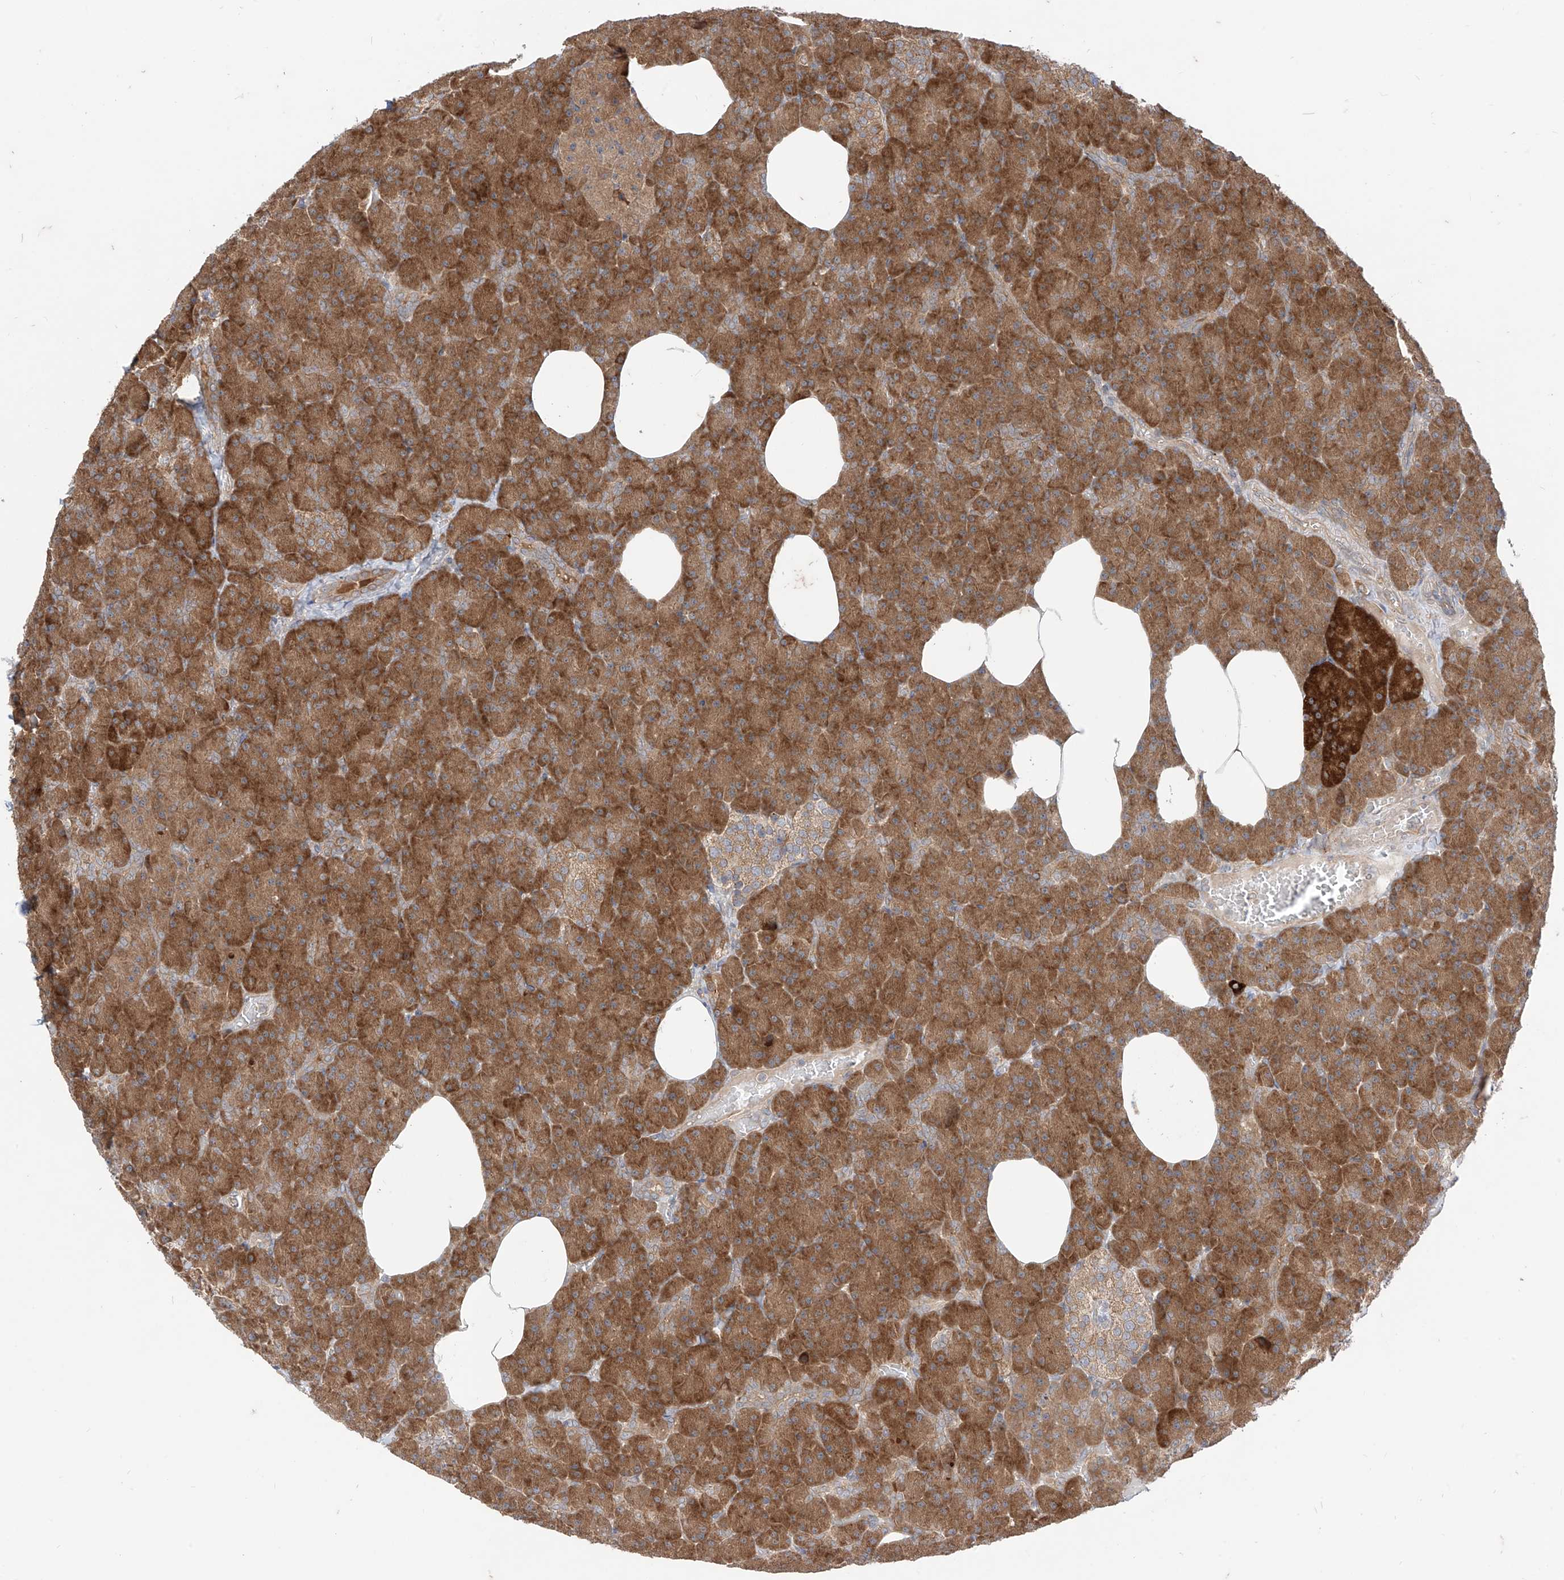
{"staining": {"intensity": "strong", "quantity": ">75%", "location": "cytoplasmic/membranous"}, "tissue": "pancreas", "cell_type": "Exocrine glandular cells", "image_type": "normal", "snomed": [{"axis": "morphology", "description": "Normal tissue, NOS"}, {"axis": "morphology", "description": "Carcinoid, malignant, NOS"}, {"axis": "topography", "description": "Pancreas"}], "caption": "Strong cytoplasmic/membranous staining for a protein is seen in about >75% of exocrine glandular cells of benign pancreas using immunohistochemistry (IHC).", "gene": "MTUS2", "patient": {"sex": "female", "age": 35}}